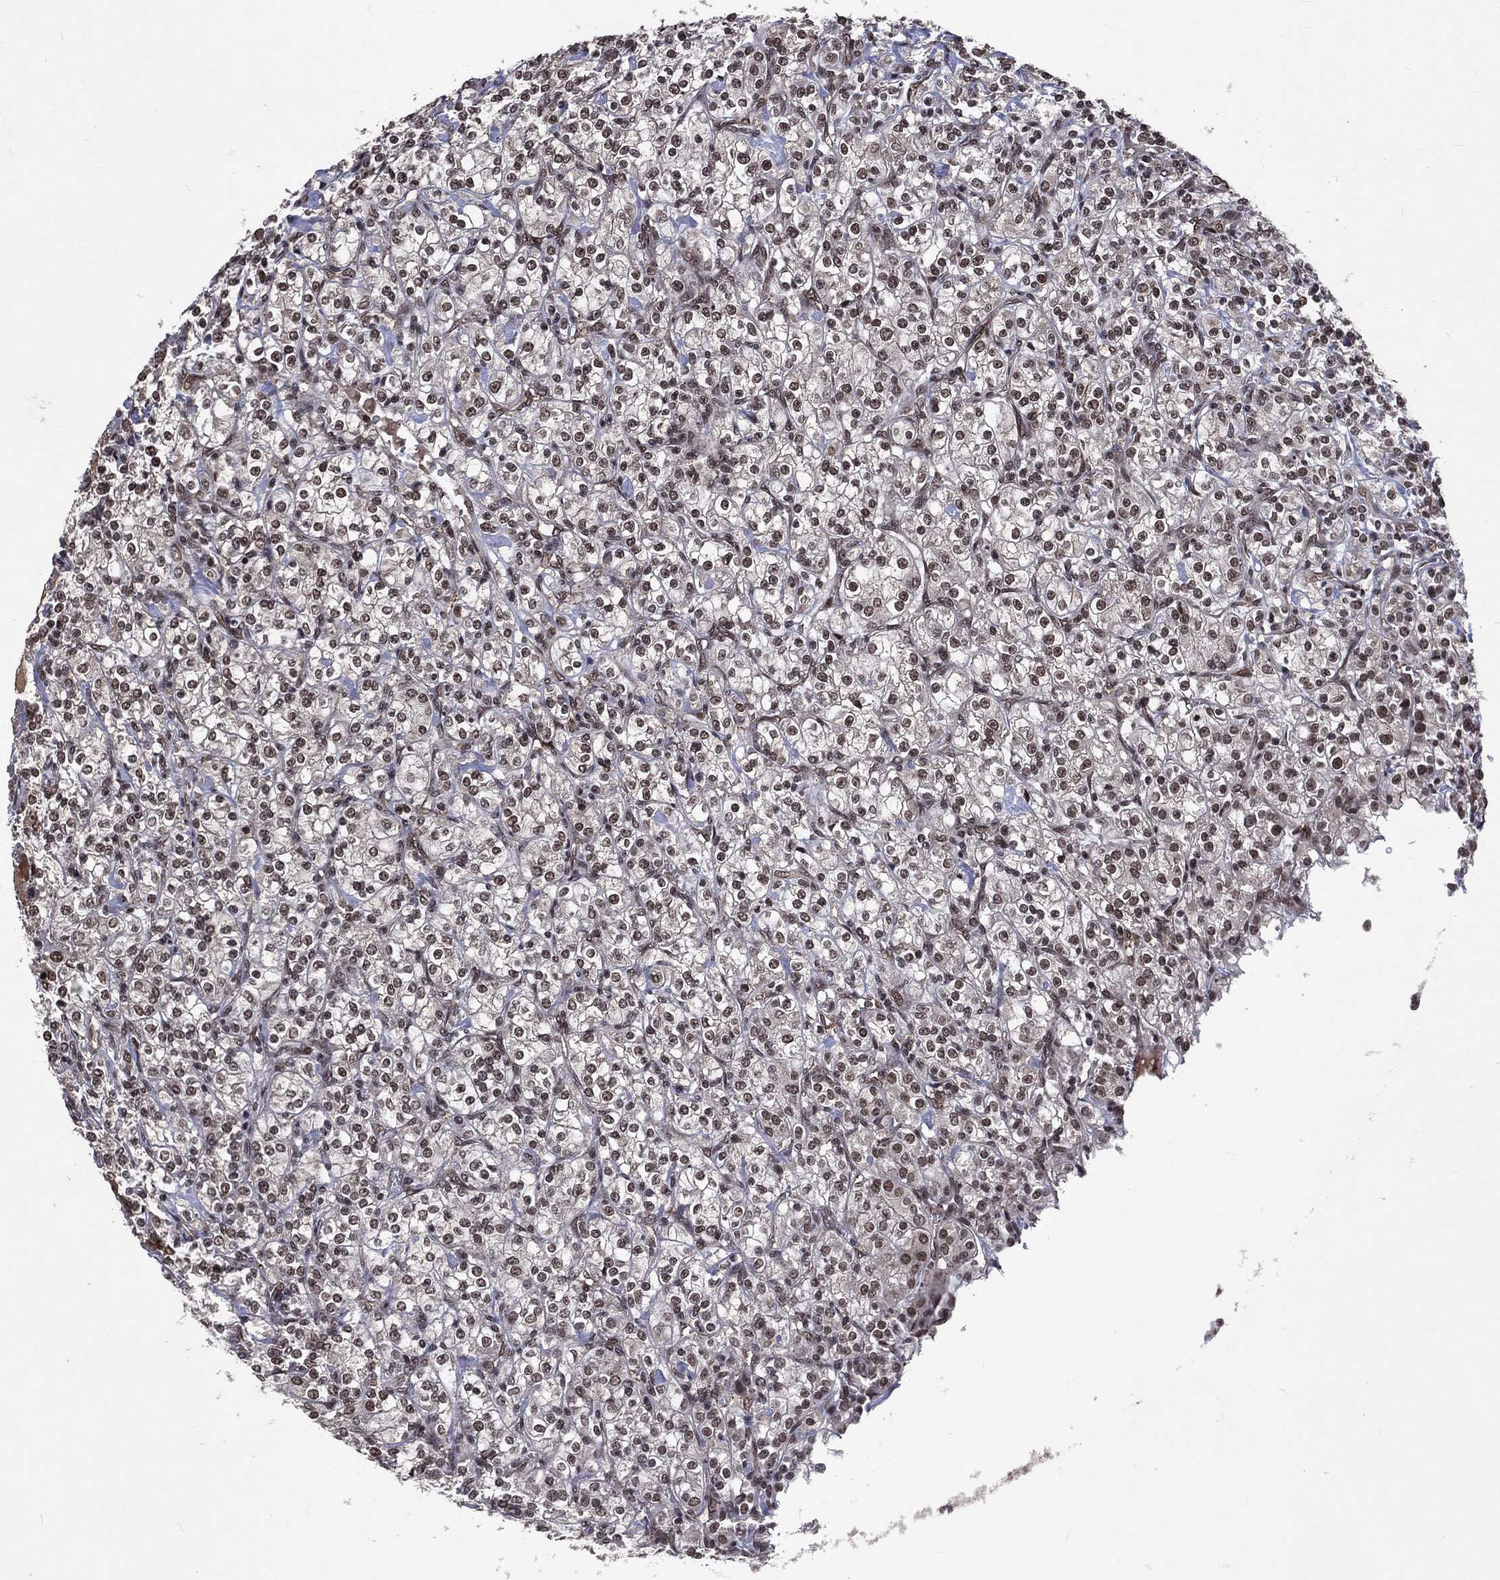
{"staining": {"intensity": "strong", "quantity": "25%-75%", "location": "nuclear"}, "tissue": "renal cancer", "cell_type": "Tumor cells", "image_type": "cancer", "snomed": [{"axis": "morphology", "description": "Adenocarcinoma, NOS"}, {"axis": "topography", "description": "Kidney"}], "caption": "Immunohistochemical staining of human renal cancer shows high levels of strong nuclear protein positivity in approximately 25%-75% of tumor cells.", "gene": "DMAP1", "patient": {"sex": "male", "age": 77}}